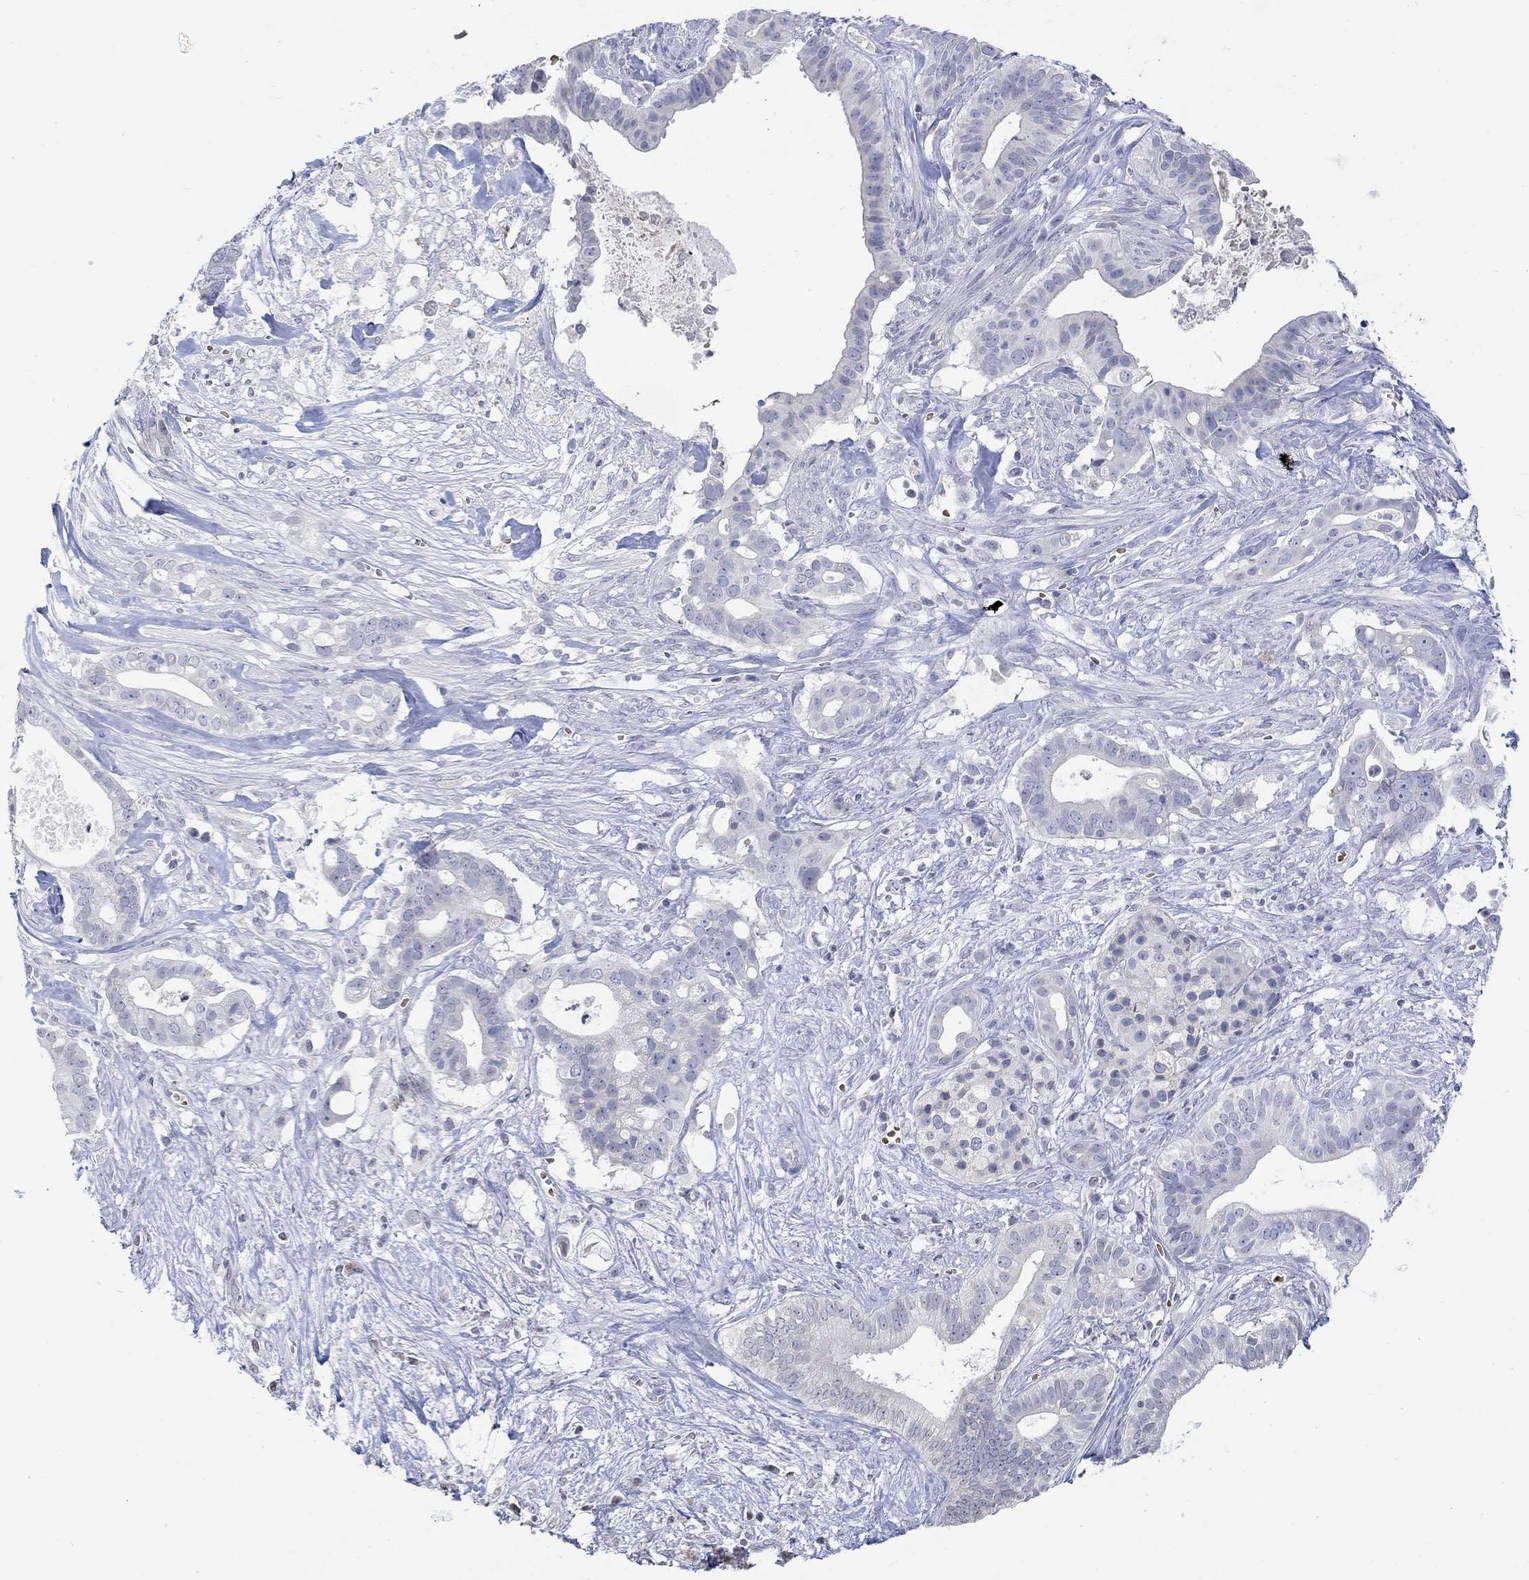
{"staining": {"intensity": "negative", "quantity": "none", "location": "none"}, "tissue": "pancreatic cancer", "cell_type": "Tumor cells", "image_type": "cancer", "snomed": [{"axis": "morphology", "description": "Adenocarcinoma, NOS"}, {"axis": "topography", "description": "Pancreas"}], "caption": "Tumor cells are negative for protein expression in human pancreatic cancer. Nuclei are stained in blue.", "gene": "TMEM255A", "patient": {"sex": "male", "age": 61}}